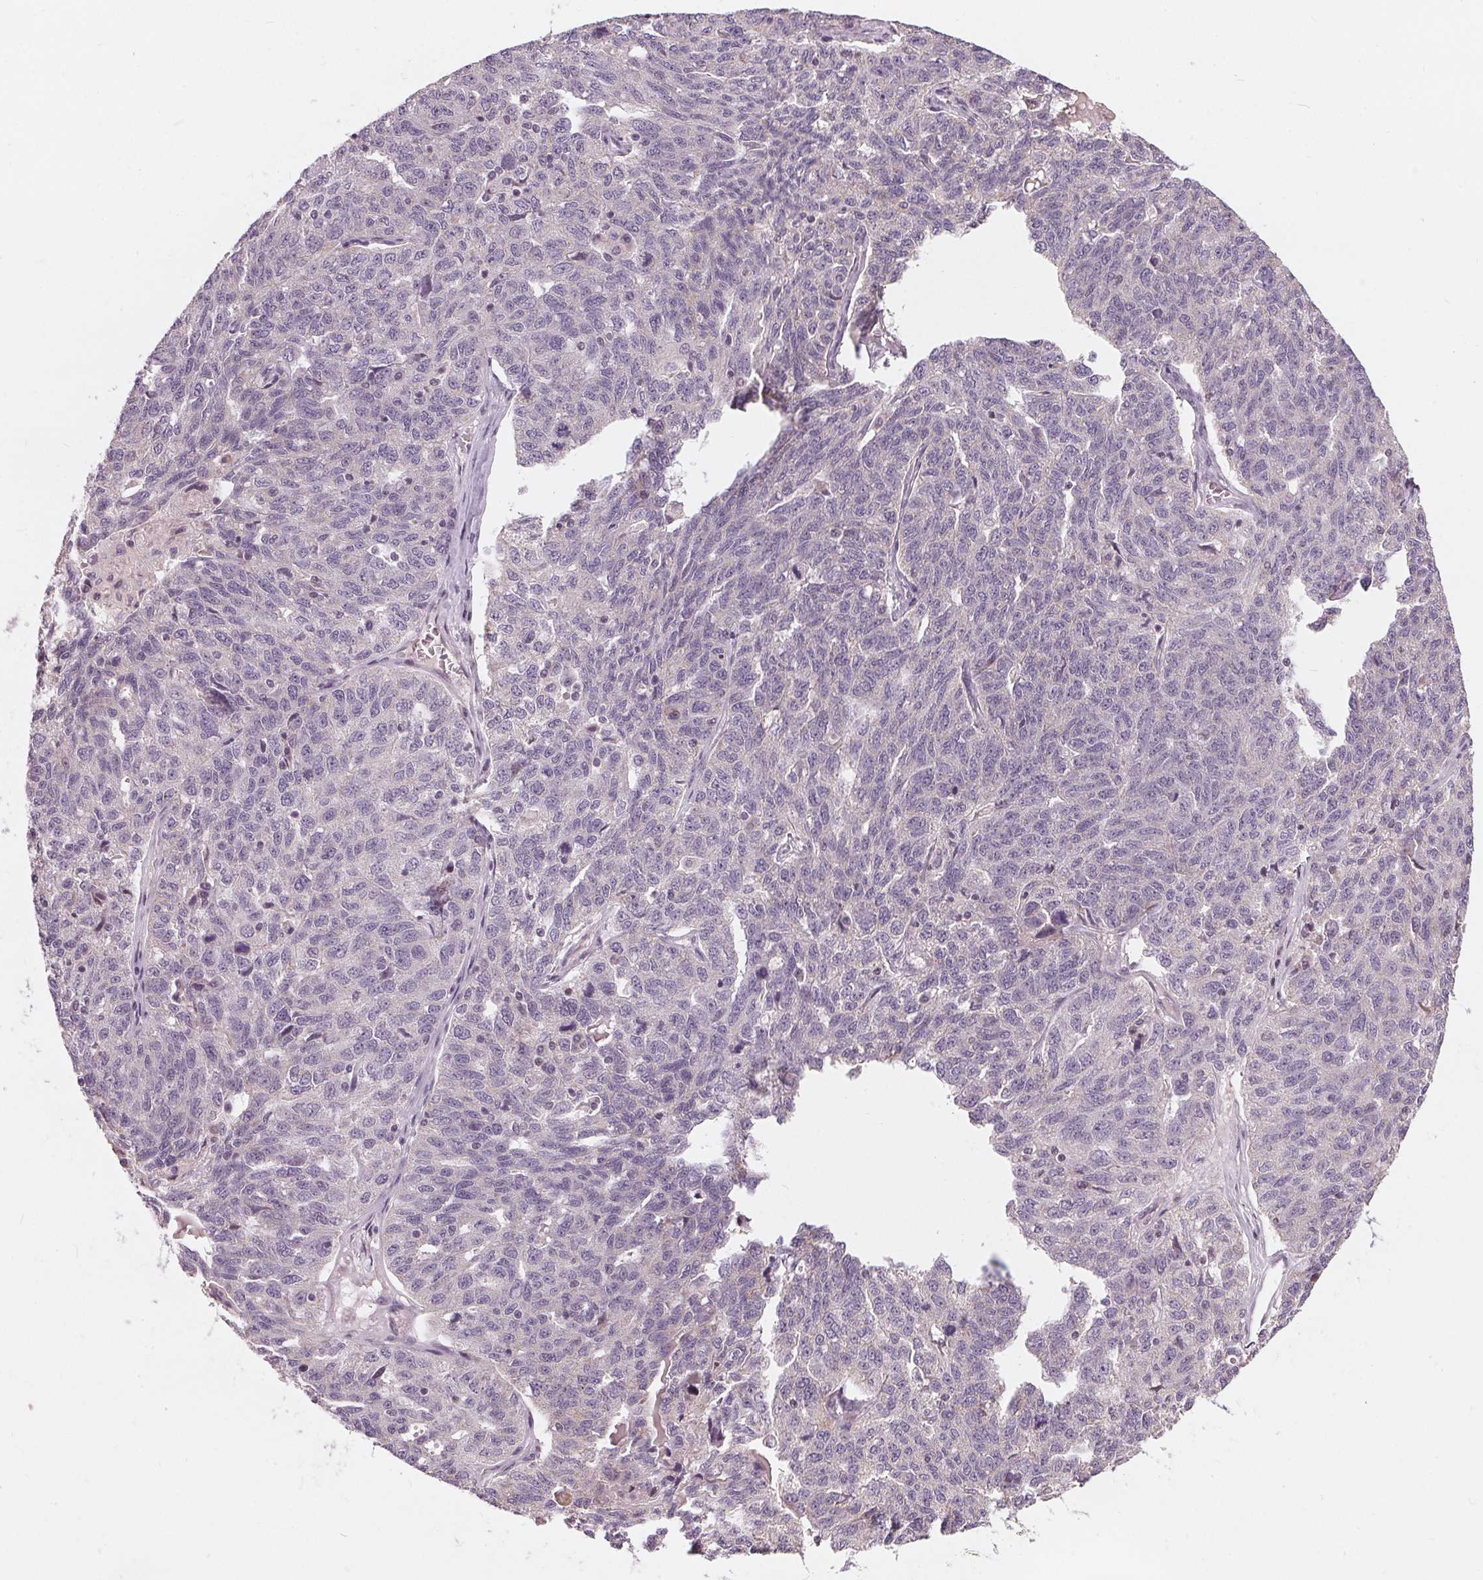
{"staining": {"intensity": "negative", "quantity": "none", "location": "none"}, "tissue": "ovarian cancer", "cell_type": "Tumor cells", "image_type": "cancer", "snomed": [{"axis": "morphology", "description": "Cystadenocarcinoma, serous, NOS"}, {"axis": "topography", "description": "Ovary"}], "caption": "IHC photomicrograph of neoplastic tissue: ovarian cancer (serous cystadenocarcinoma) stained with DAB (3,3'-diaminobenzidine) reveals no significant protein positivity in tumor cells.", "gene": "TRIM60", "patient": {"sex": "female", "age": 71}}